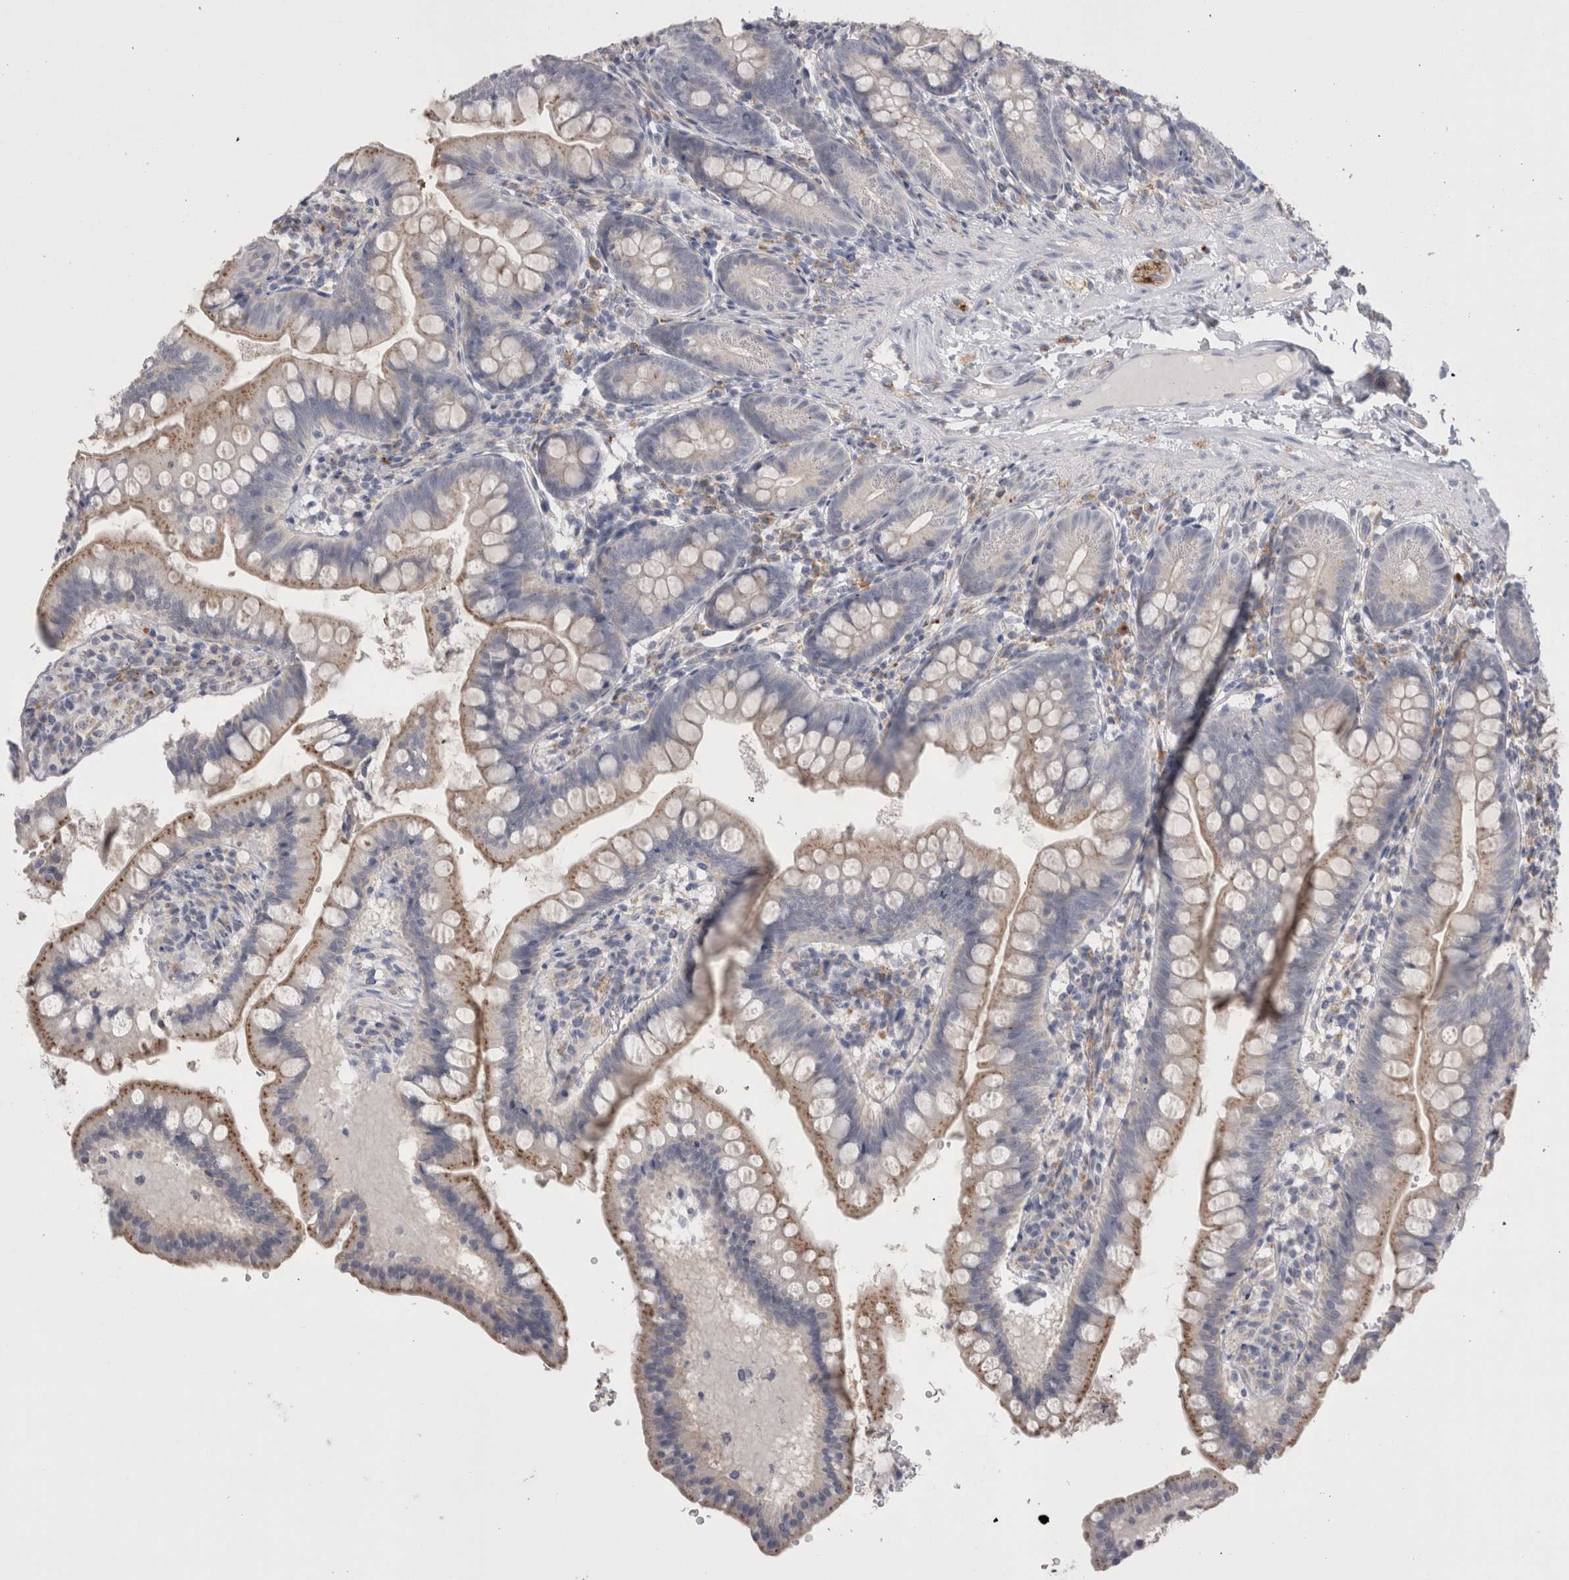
{"staining": {"intensity": "moderate", "quantity": ">75%", "location": "cytoplasmic/membranous"}, "tissue": "small intestine", "cell_type": "Glandular cells", "image_type": "normal", "snomed": [{"axis": "morphology", "description": "Normal tissue, NOS"}, {"axis": "topography", "description": "Small intestine"}], "caption": "Moderate cytoplasmic/membranous expression is appreciated in approximately >75% of glandular cells in unremarkable small intestine.", "gene": "EPDR1", "patient": {"sex": "male", "age": 7}}